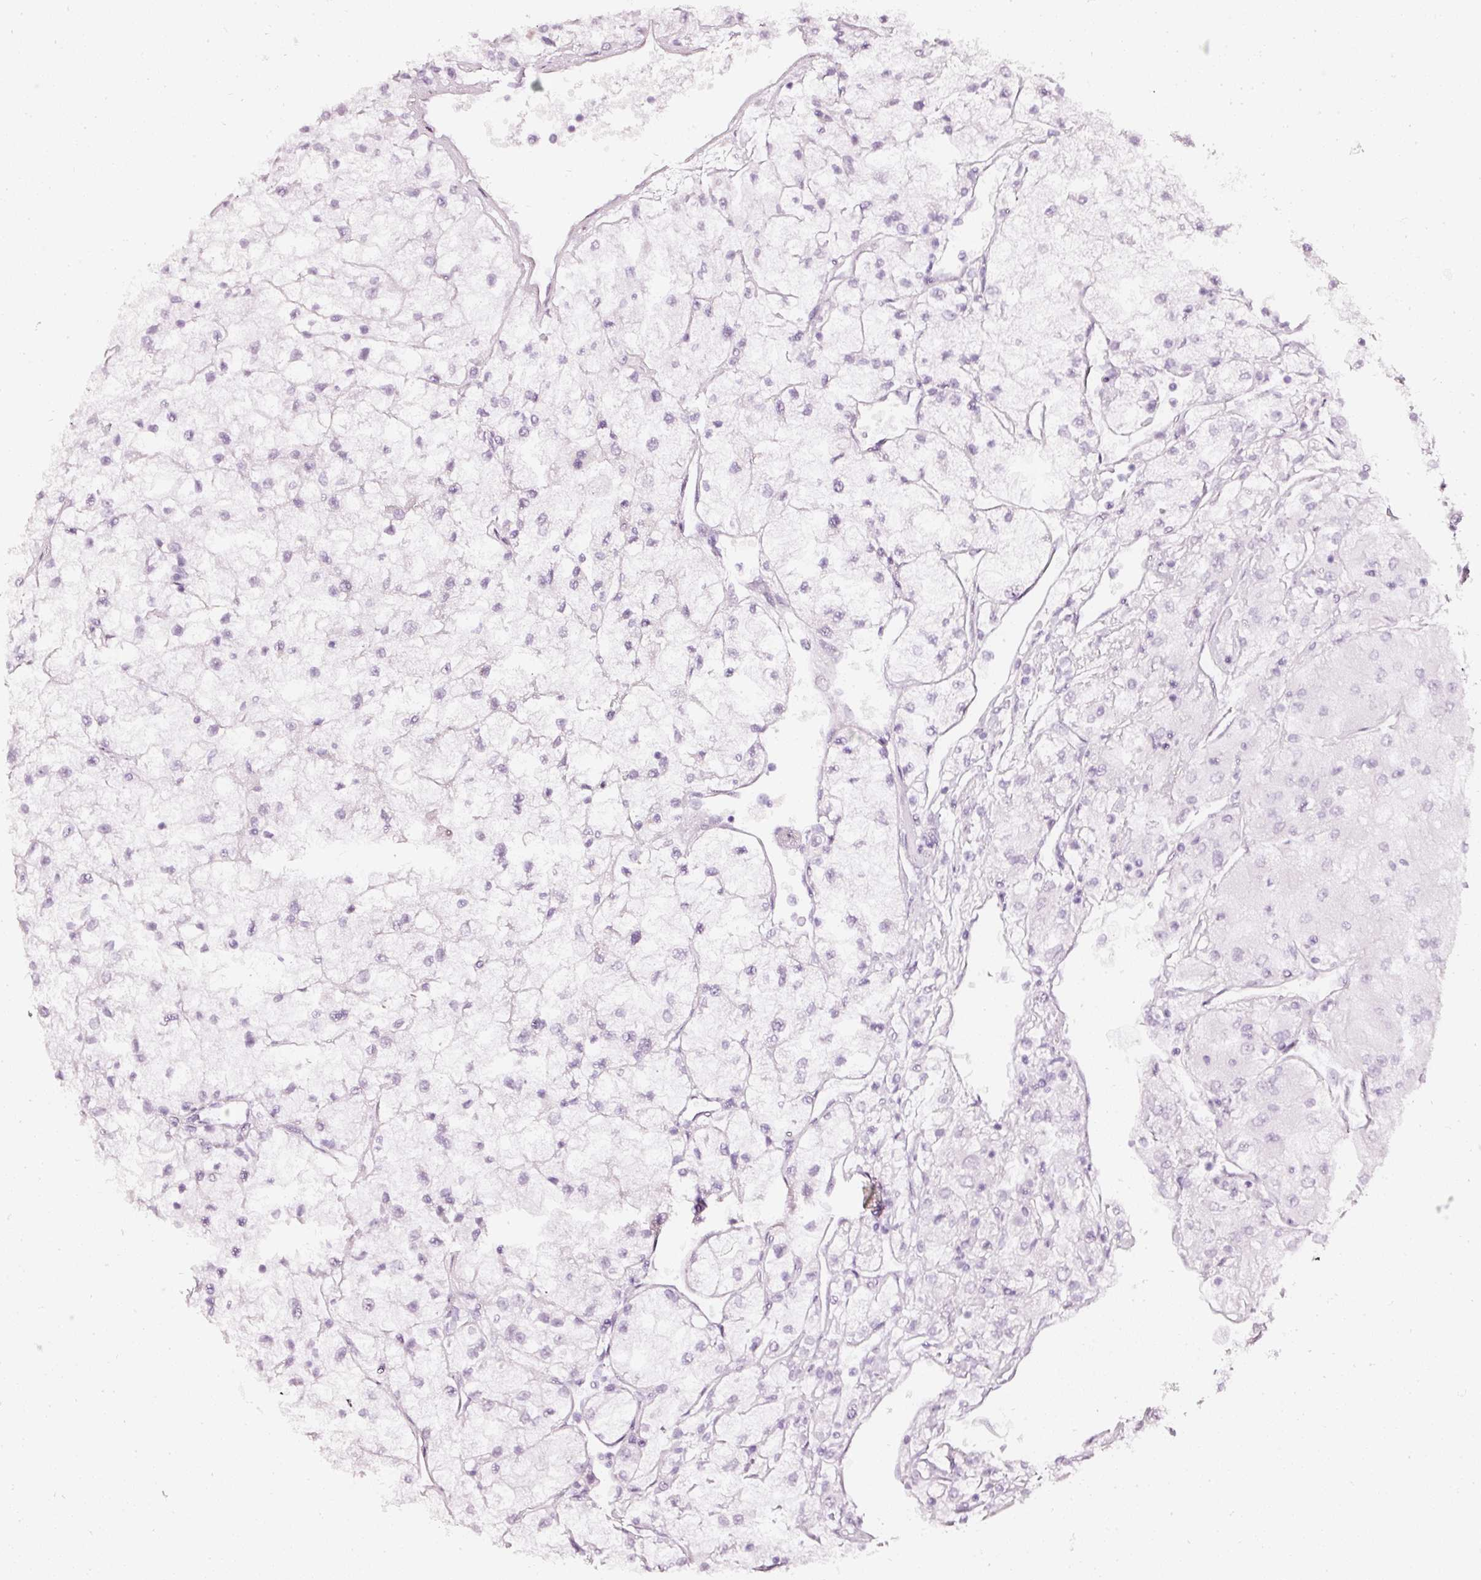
{"staining": {"intensity": "negative", "quantity": "none", "location": "none"}, "tissue": "renal cancer", "cell_type": "Tumor cells", "image_type": "cancer", "snomed": [{"axis": "morphology", "description": "Adenocarcinoma, NOS"}, {"axis": "topography", "description": "Kidney"}], "caption": "A photomicrograph of human renal cancer (adenocarcinoma) is negative for staining in tumor cells. (DAB immunohistochemistry (IHC) with hematoxylin counter stain).", "gene": "CNP", "patient": {"sex": "male", "age": 80}}